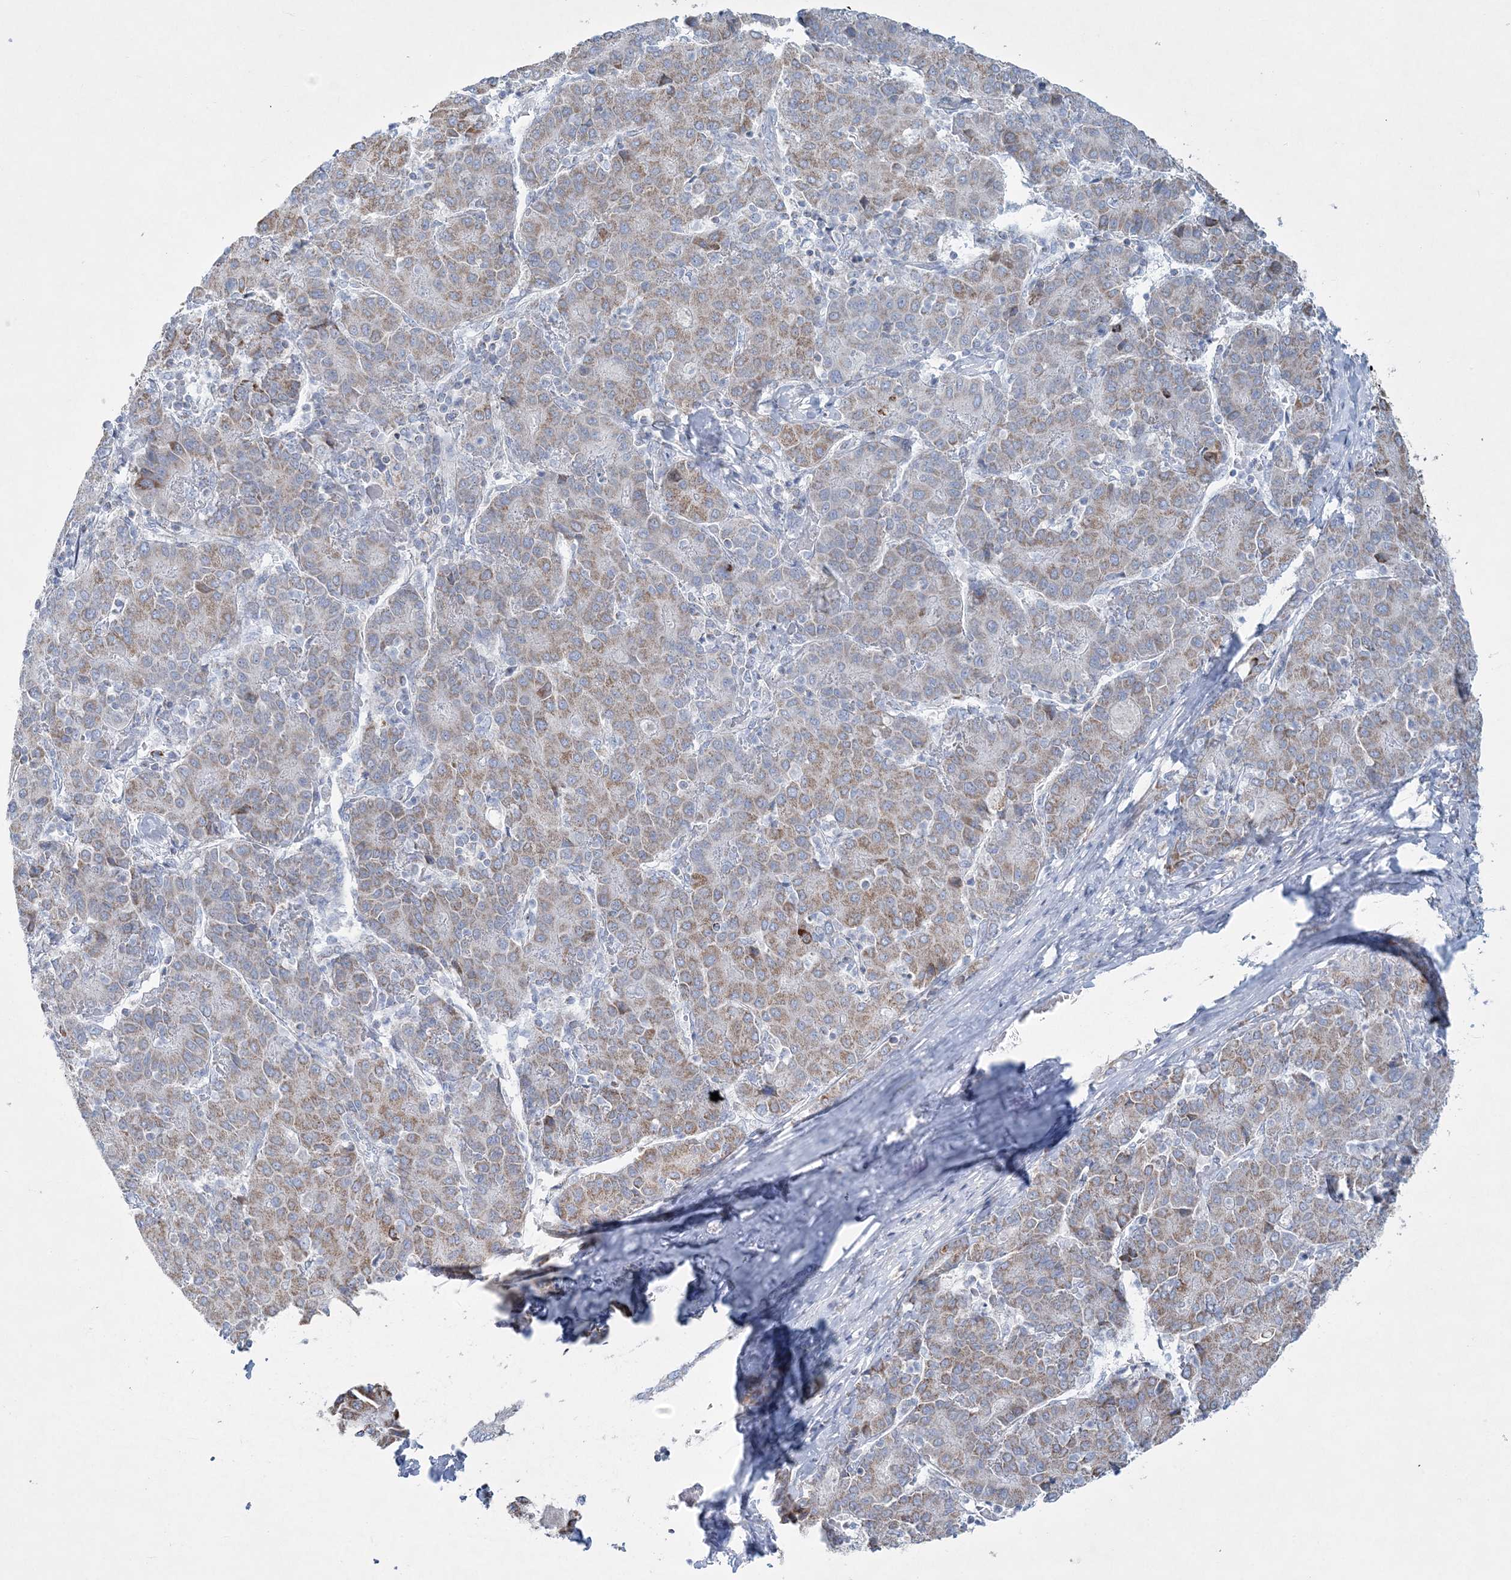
{"staining": {"intensity": "weak", "quantity": ">75%", "location": "cytoplasmic/membranous"}, "tissue": "liver cancer", "cell_type": "Tumor cells", "image_type": "cancer", "snomed": [{"axis": "morphology", "description": "Carcinoma, Hepatocellular, NOS"}, {"axis": "topography", "description": "Liver"}], "caption": "Human liver hepatocellular carcinoma stained with a brown dye shows weak cytoplasmic/membranous positive expression in about >75% of tumor cells.", "gene": "TBC1D7", "patient": {"sex": "male", "age": 65}}